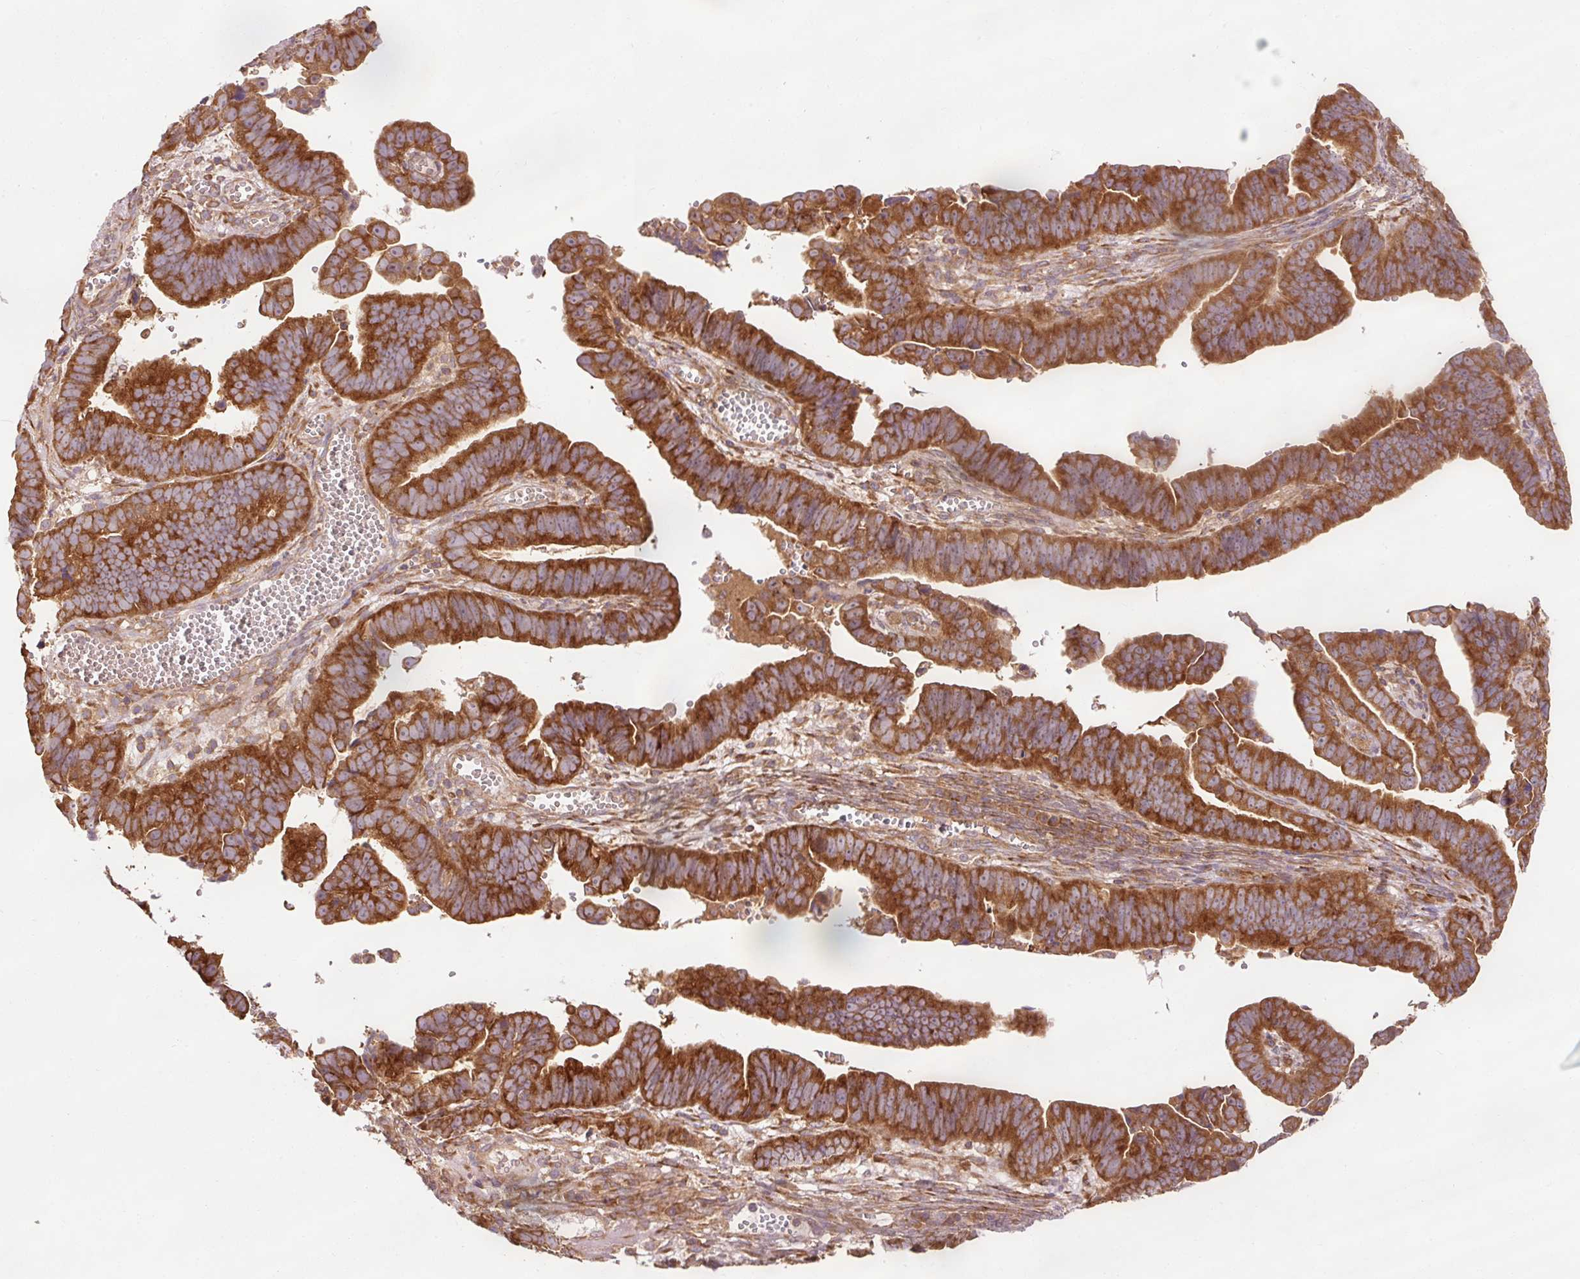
{"staining": {"intensity": "strong", "quantity": ">75%", "location": "cytoplasmic/membranous"}, "tissue": "endometrial cancer", "cell_type": "Tumor cells", "image_type": "cancer", "snomed": [{"axis": "morphology", "description": "Adenocarcinoma, NOS"}, {"axis": "topography", "description": "Endometrium"}], "caption": "Adenocarcinoma (endometrial) was stained to show a protein in brown. There is high levels of strong cytoplasmic/membranous staining in approximately >75% of tumor cells.", "gene": "PDAP1", "patient": {"sex": "female", "age": 75}}